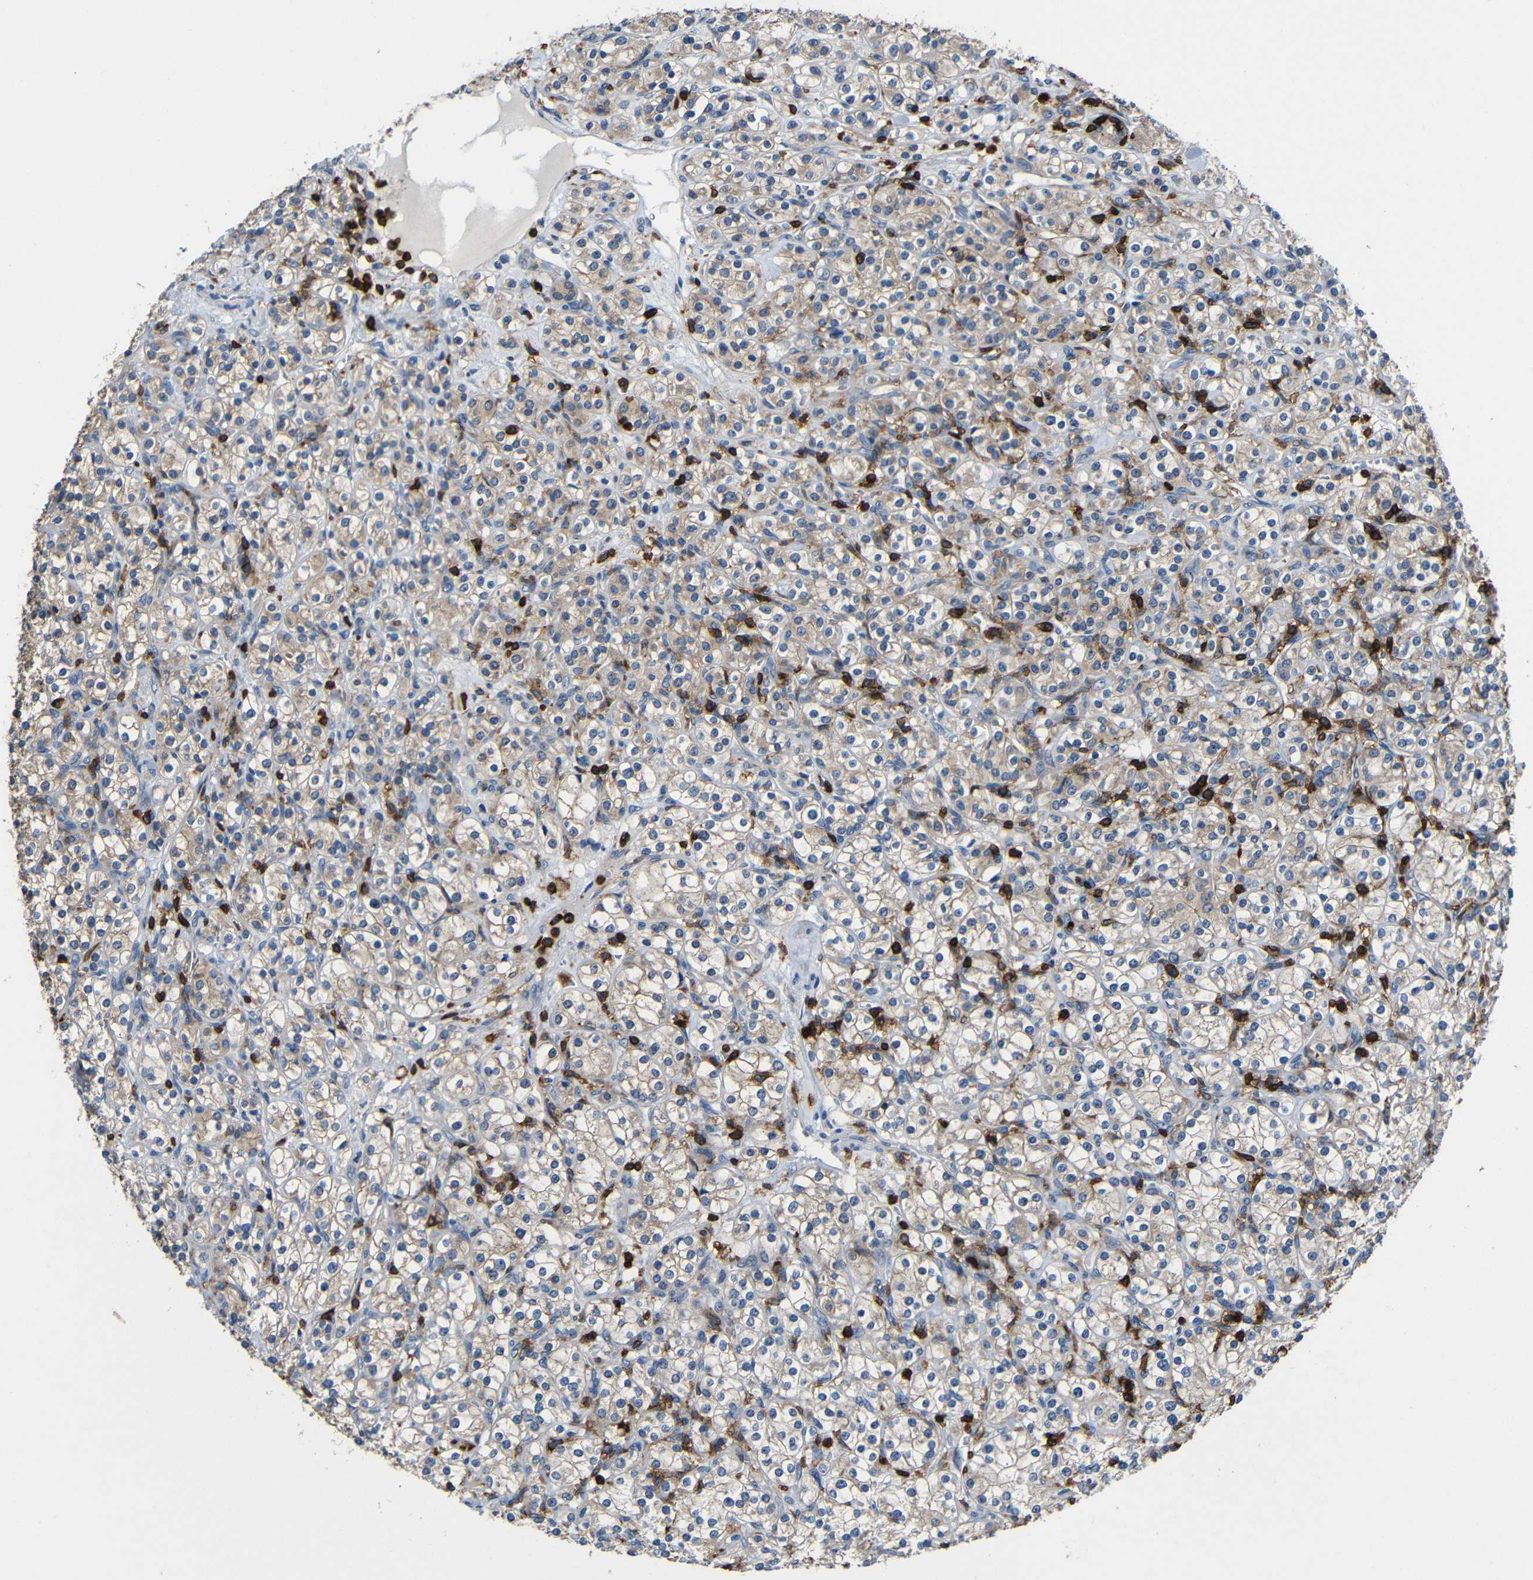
{"staining": {"intensity": "weak", "quantity": "25%-75%", "location": "cytoplasmic/membranous"}, "tissue": "renal cancer", "cell_type": "Tumor cells", "image_type": "cancer", "snomed": [{"axis": "morphology", "description": "Adenocarcinoma, NOS"}, {"axis": "topography", "description": "Kidney"}], "caption": "High-magnification brightfield microscopy of adenocarcinoma (renal) stained with DAB (3,3'-diaminobenzidine) (brown) and counterstained with hematoxylin (blue). tumor cells exhibit weak cytoplasmic/membranous expression is identified in approximately25%-75% of cells.", "gene": "P2RY12", "patient": {"sex": "male", "age": 77}}